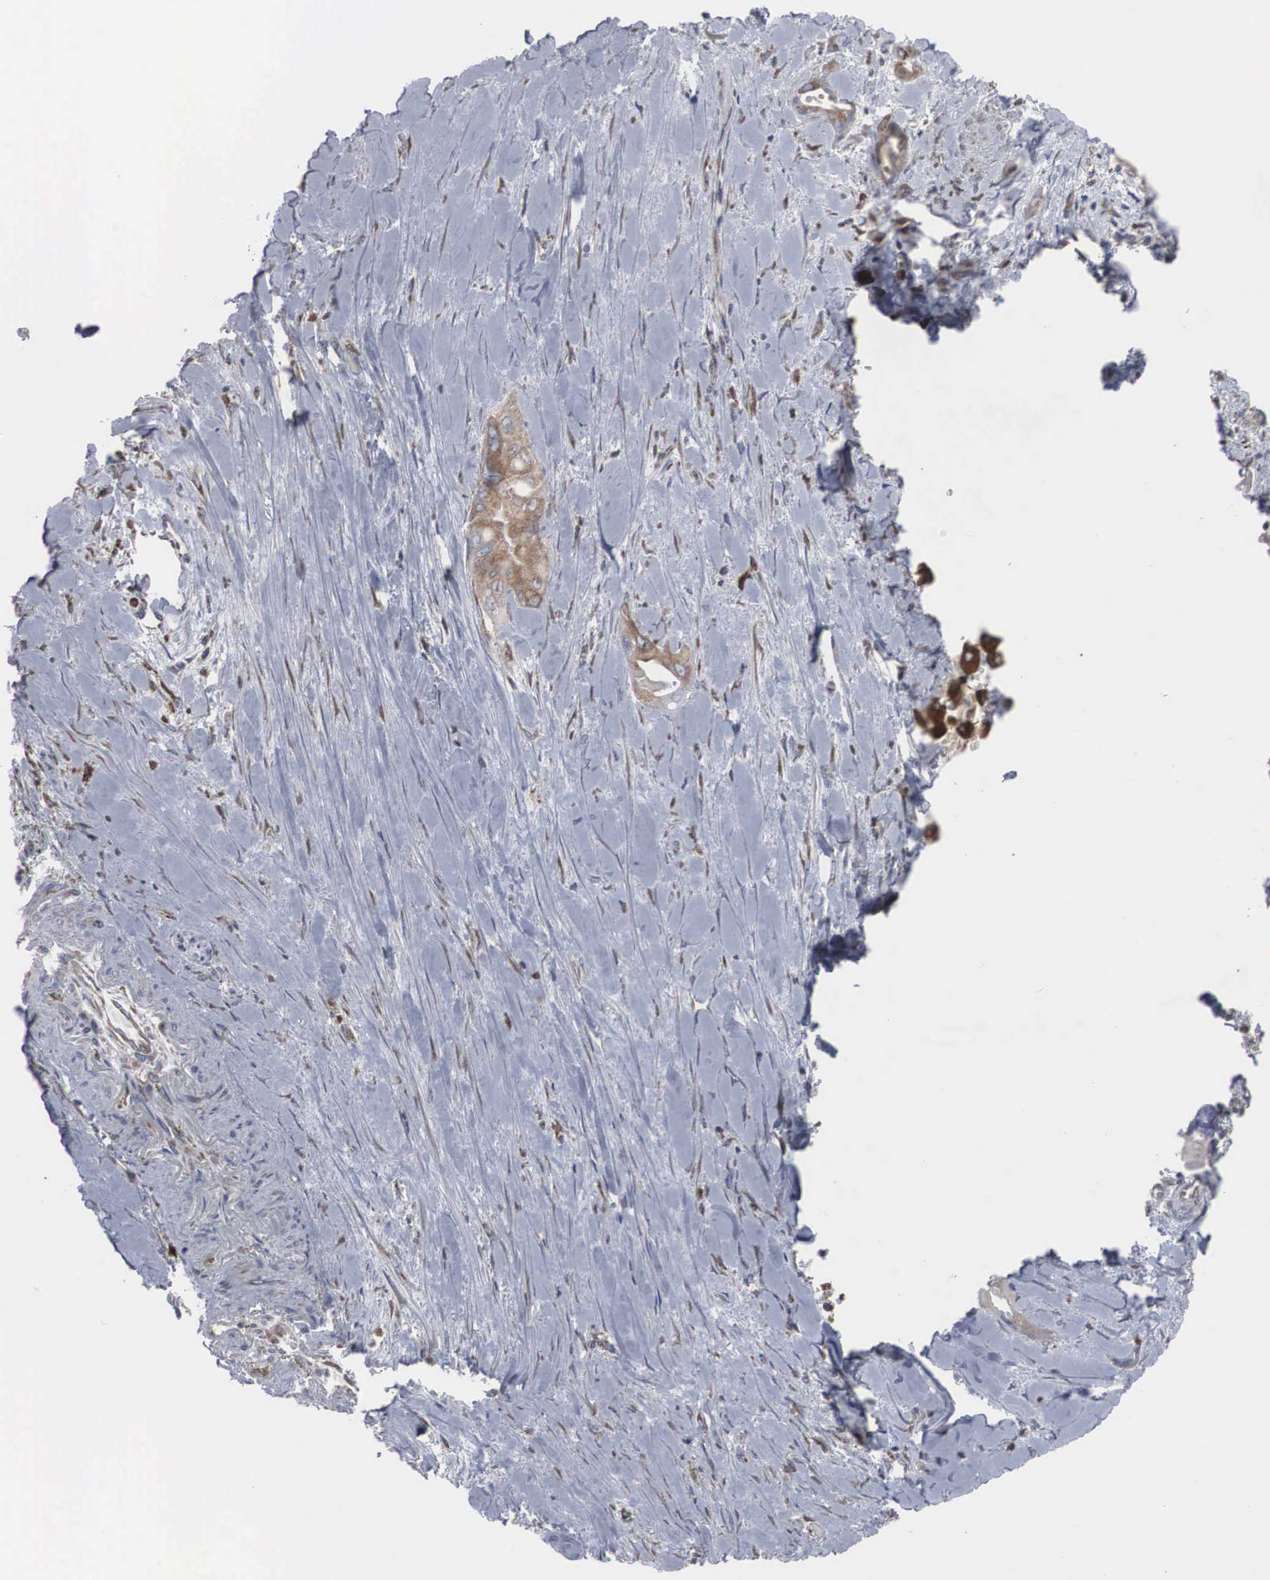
{"staining": {"intensity": "moderate", "quantity": ">75%", "location": "cytoplasmic/membranous"}, "tissue": "pancreatic cancer", "cell_type": "Tumor cells", "image_type": "cancer", "snomed": [{"axis": "morphology", "description": "Adenocarcinoma, NOS"}, {"axis": "topography", "description": "Pancreas"}], "caption": "Brown immunohistochemical staining in pancreatic cancer (adenocarcinoma) exhibits moderate cytoplasmic/membranous staining in approximately >75% of tumor cells. (DAB IHC with brightfield microscopy, high magnification).", "gene": "MIA2", "patient": {"sex": "male", "age": 77}}